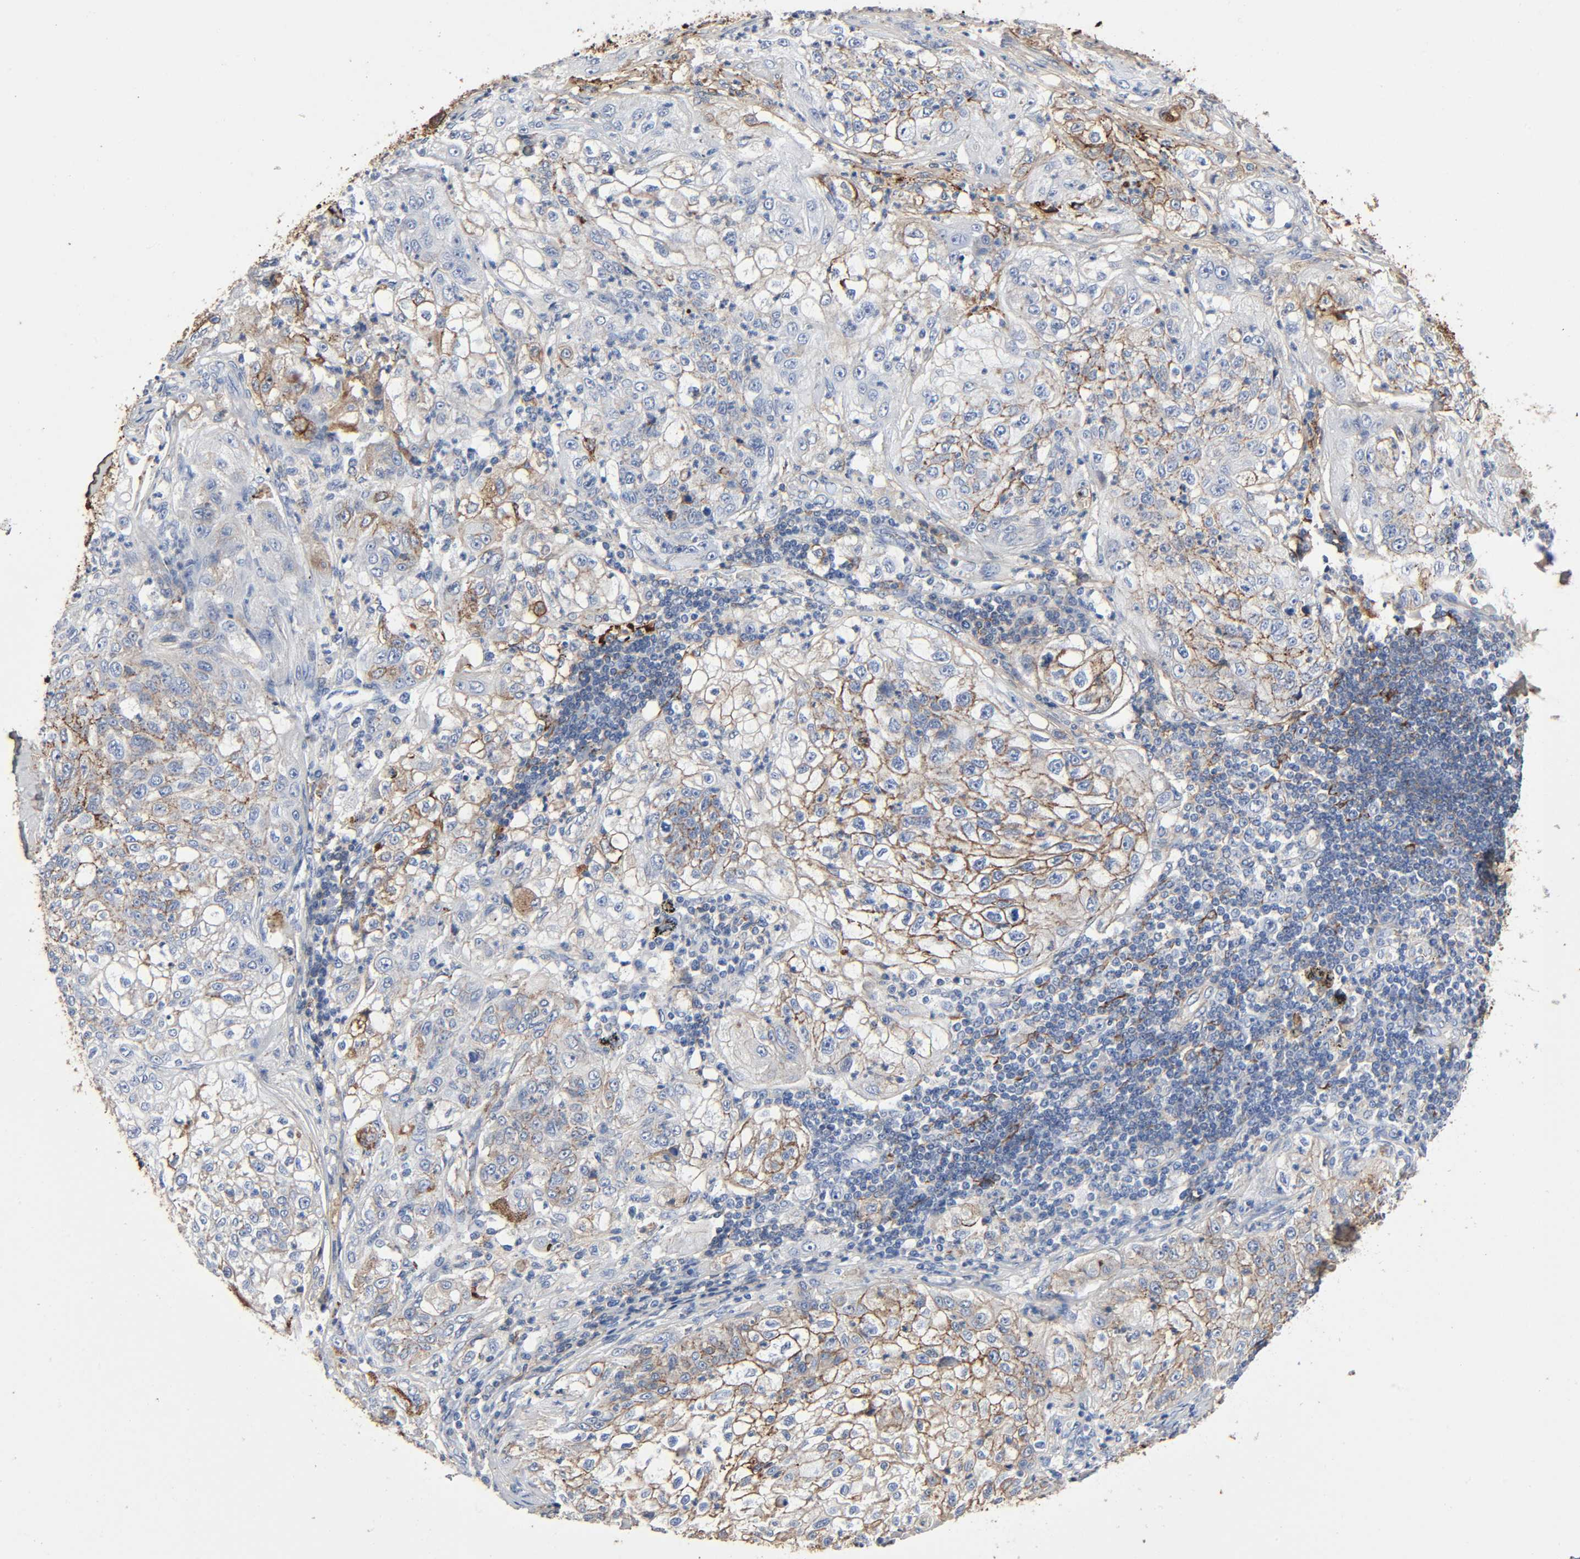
{"staining": {"intensity": "moderate", "quantity": "25%-75%", "location": "cytoplasmic/membranous"}, "tissue": "lung cancer", "cell_type": "Tumor cells", "image_type": "cancer", "snomed": [{"axis": "morphology", "description": "Inflammation, NOS"}, {"axis": "morphology", "description": "Squamous cell carcinoma, NOS"}, {"axis": "topography", "description": "Lymph node"}, {"axis": "topography", "description": "Soft tissue"}, {"axis": "topography", "description": "Lung"}], "caption": "Lung squamous cell carcinoma stained with a protein marker reveals moderate staining in tumor cells.", "gene": "C3", "patient": {"sex": "male", "age": 66}}